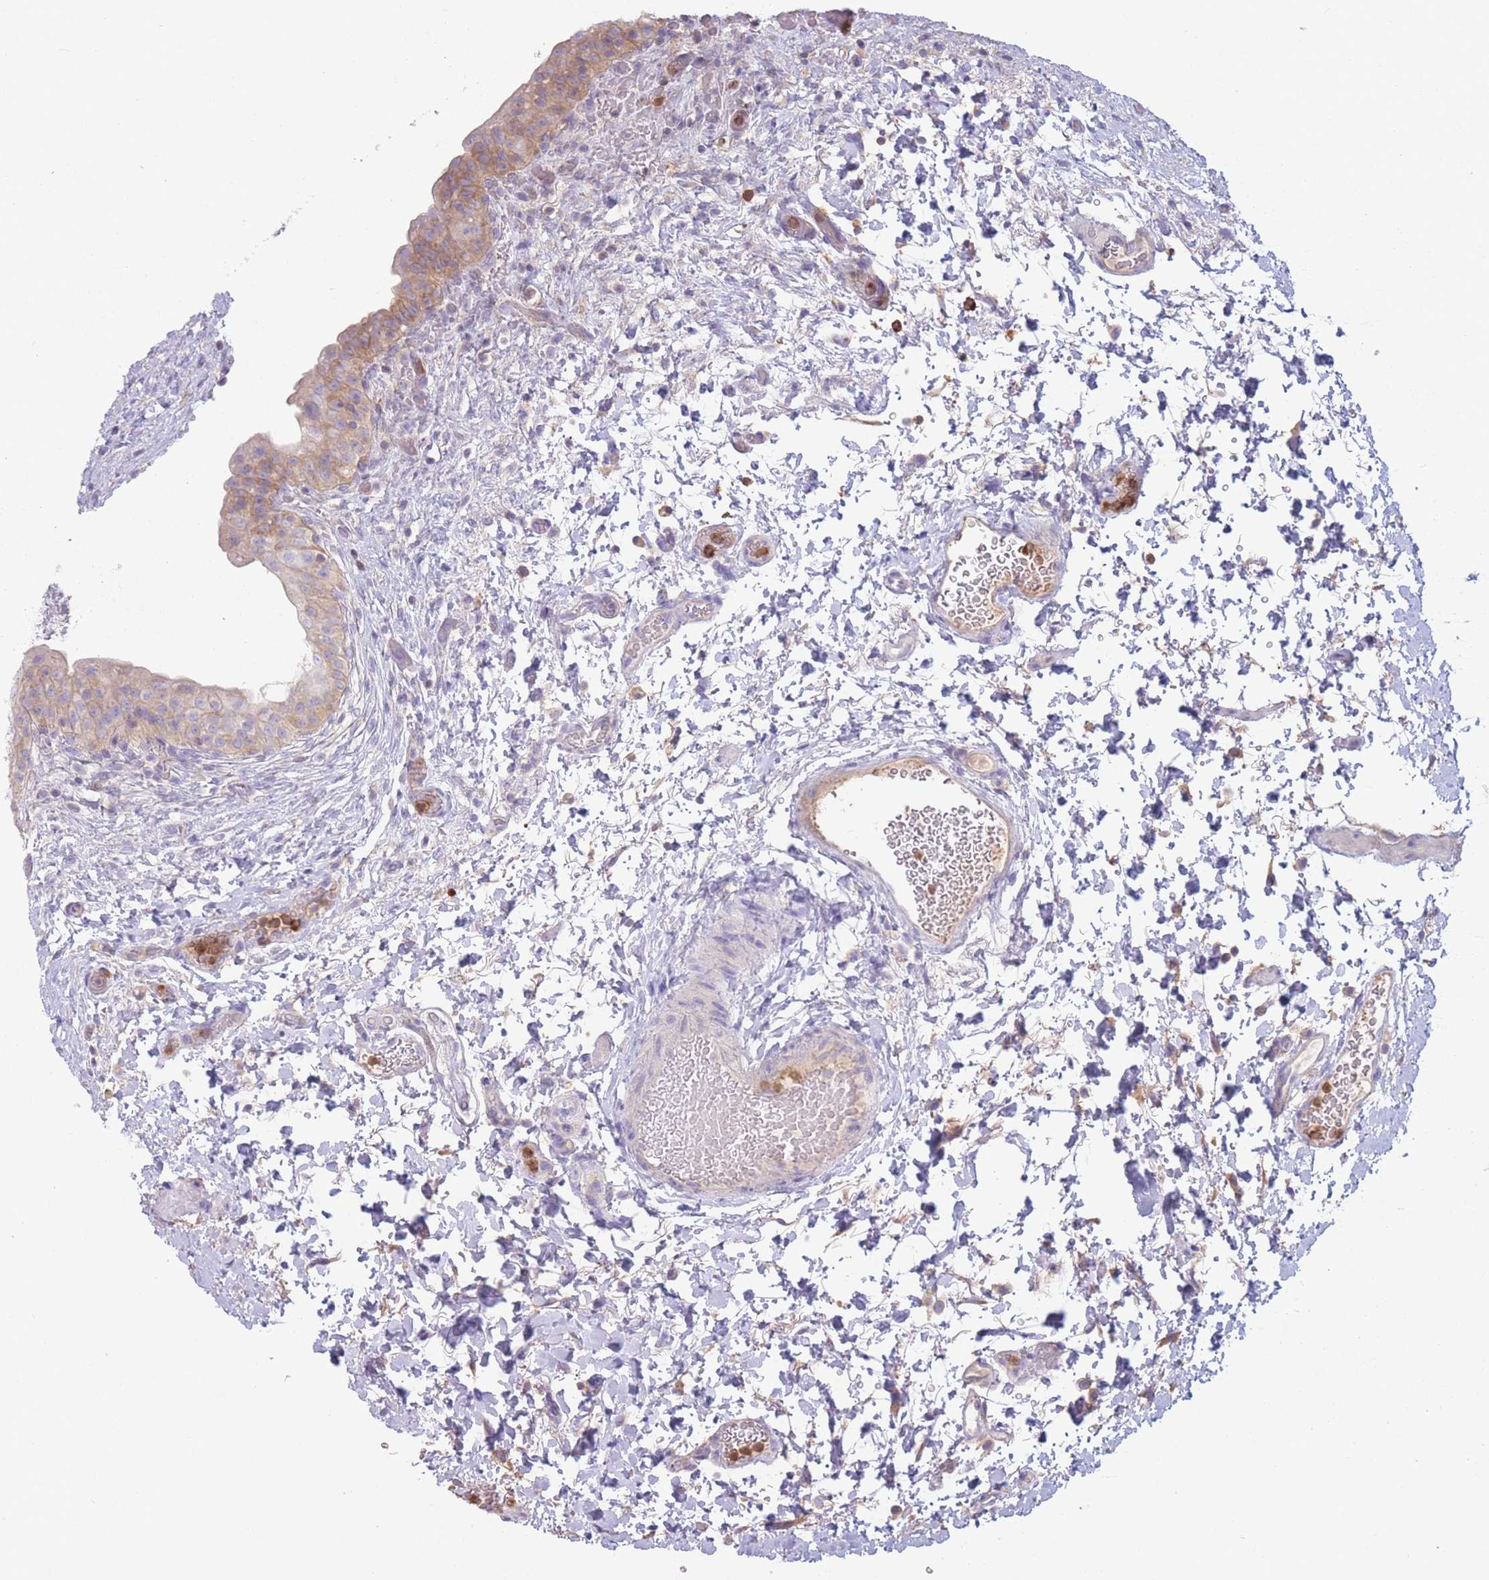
{"staining": {"intensity": "moderate", "quantity": "25%-75%", "location": "cytoplasmic/membranous"}, "tissue": "urinary bladder", "cell_type": "Urothelial cells", "image_type": "normal", "snomed": [{"axis": "morphology", "description": "Normal tissue, NOS"}, {"axis": "topography", "description": "Urinary bladder"}], "caption": "Benign urinary bladder shows moderate cytoplasmic/membranous positivity in about 25%-75% of urothelial cells (DAB = brown stain, brightfield microscopy at high magnification)..", "gene": "ST3GAL4", "patient": {"sex": "male", "age": 69}}